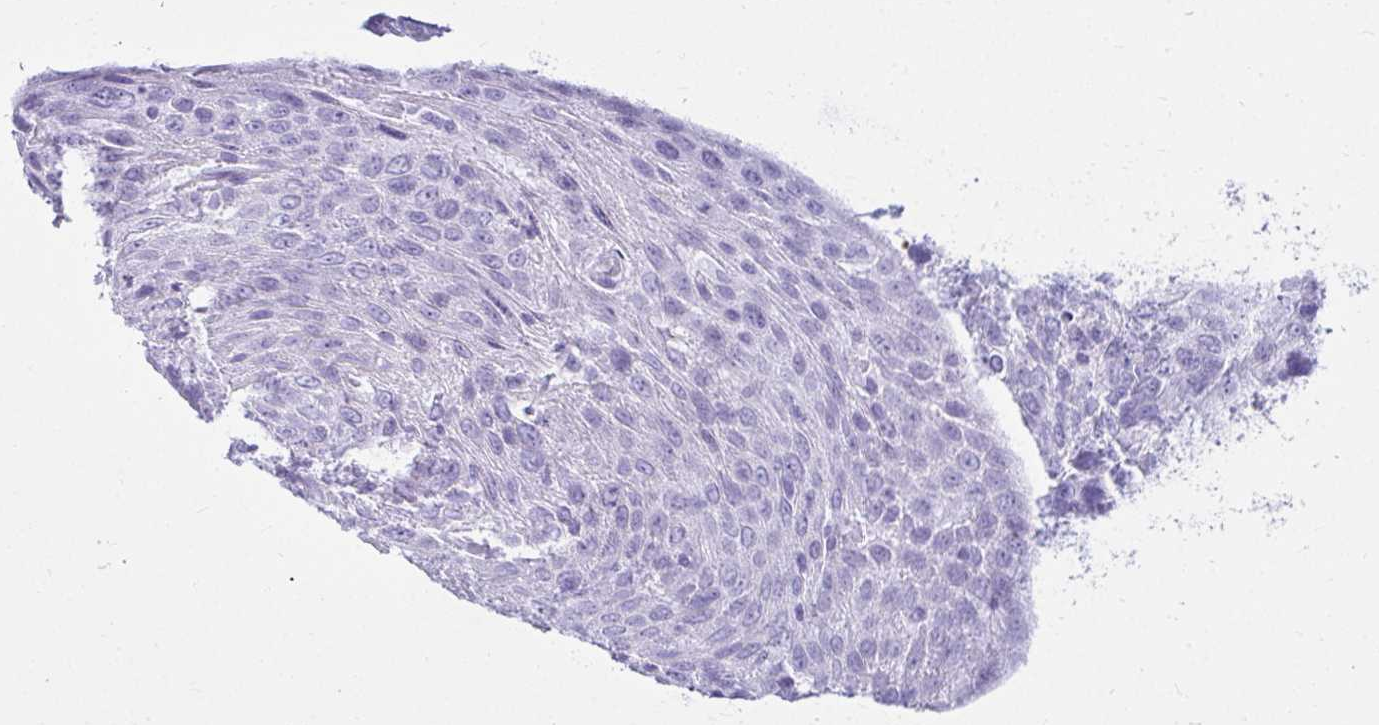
{"staining": {"intensity": "negative", "quantity": "none", "location": "none"}, "tissue": "urothelial cancer", "cell_type": "Tumor cells", "image_type": "cancer", "snomed": [{"axis": "morphology", "description": "Urothelial carcinoma, High grade"}, {"axis": "topography", "description": "Urinary bladder"}], "caption": "High power microscopy histopathology image of an IHC micrograph of urothelial cancer, revealing no significant positivity in tumor cells.", "gene": "CLGN", "patient": {"sex": "female", "age": 70}}